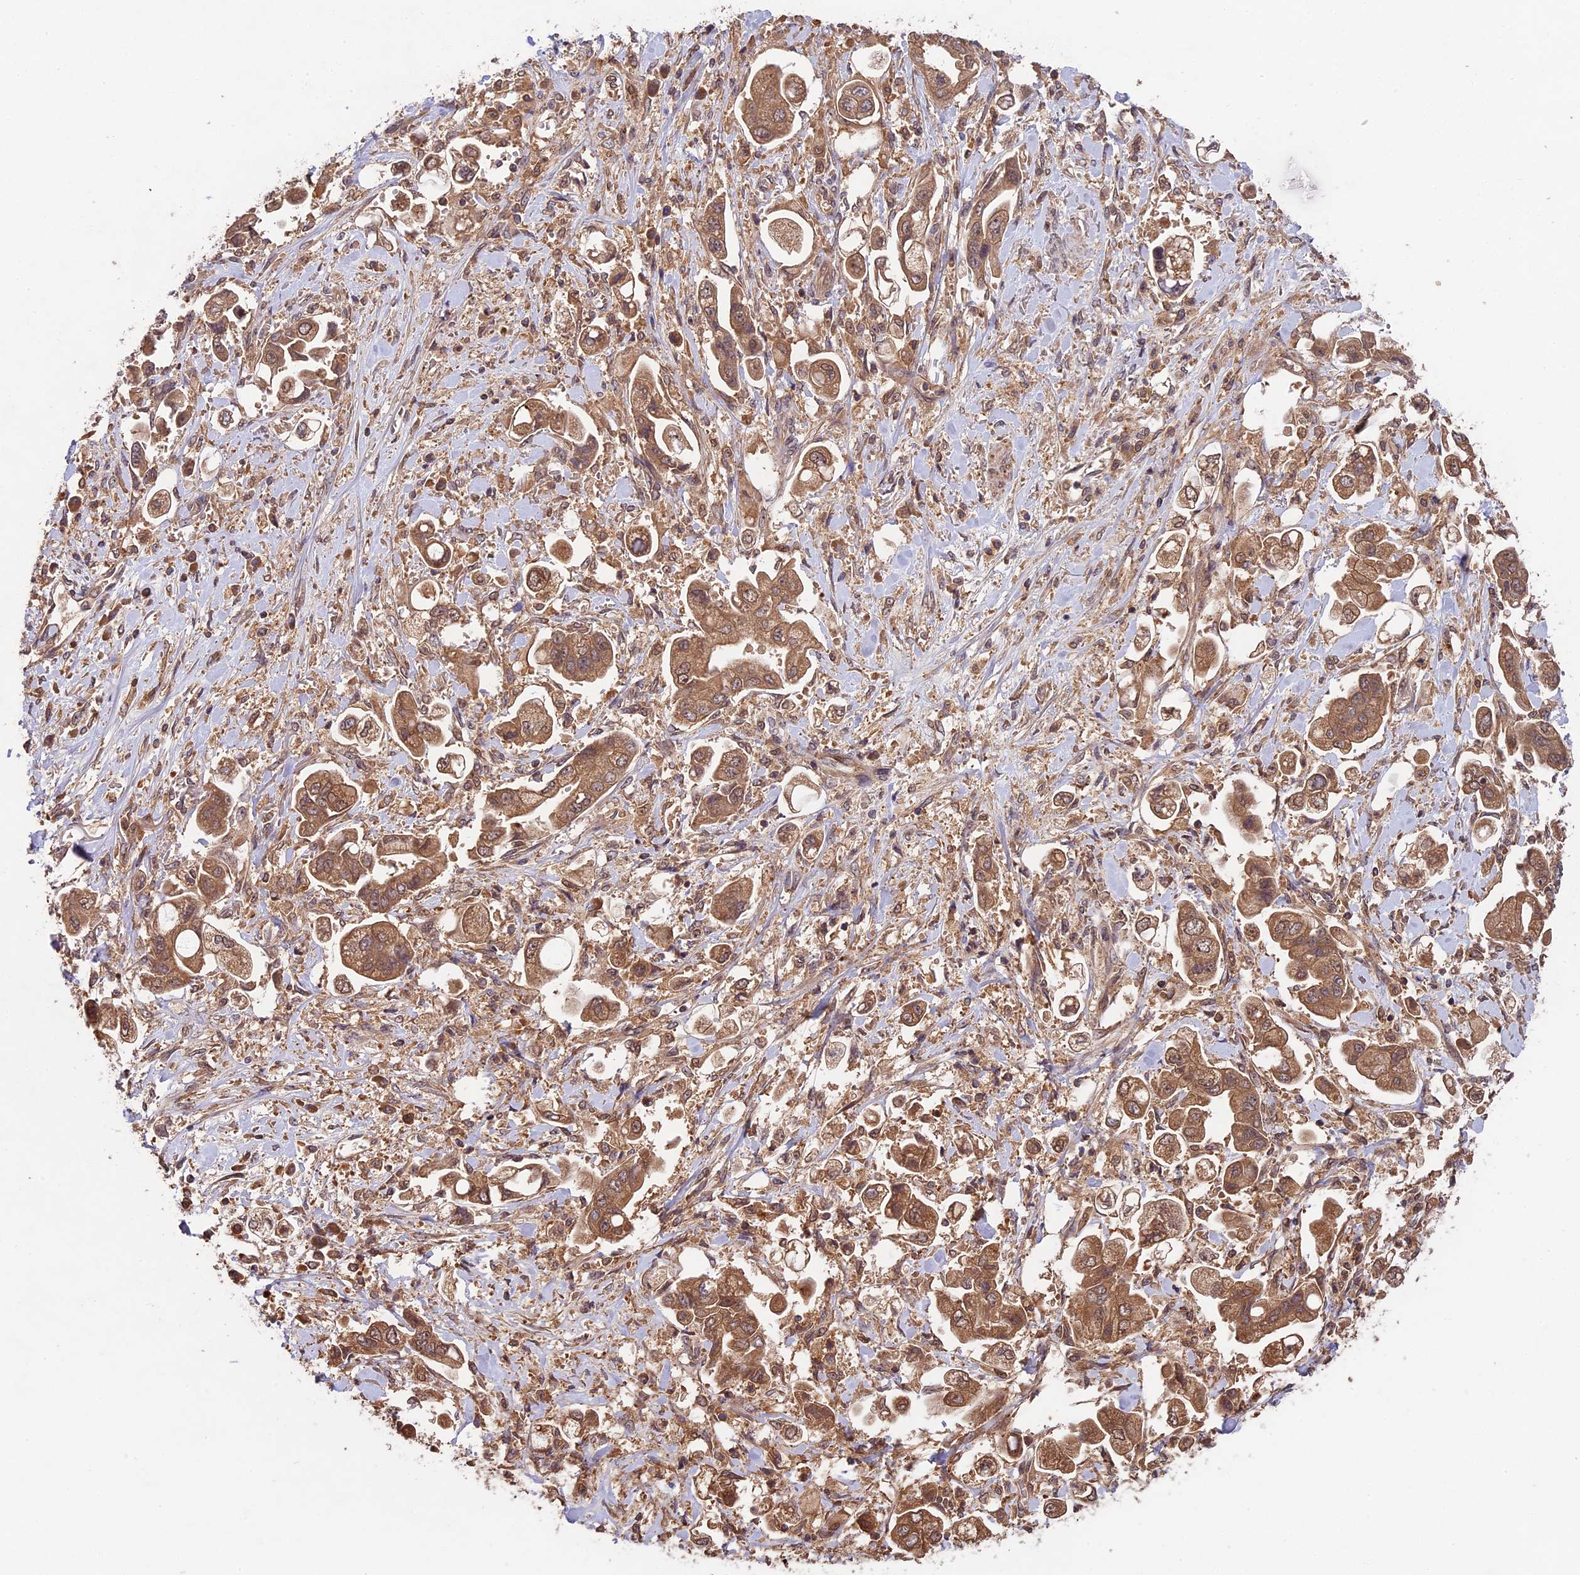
{"staining": {"intensity": "moderate", "quantity": ">75%", "location": "cytoplasmic/membranous"}, "tissue": "stomach cancer", "cell_type": "Tumor cells", "image_type": "cancer", "snomed": [{"axis": "morphology", "description": "Adenocarcinoma, NOS"}, {"axis": "topography", "description": "Stomach"}], "caption": "A micrograph of stomach cancer stained for a protein exhibits moderate cytoplasmic/membranous brown staining in tumor cells. The protein of interest is shown in brown color, while the nuclei are stained blue.", "gene": "CHAC1", "patient": {"sex": "male", "age": 62}}